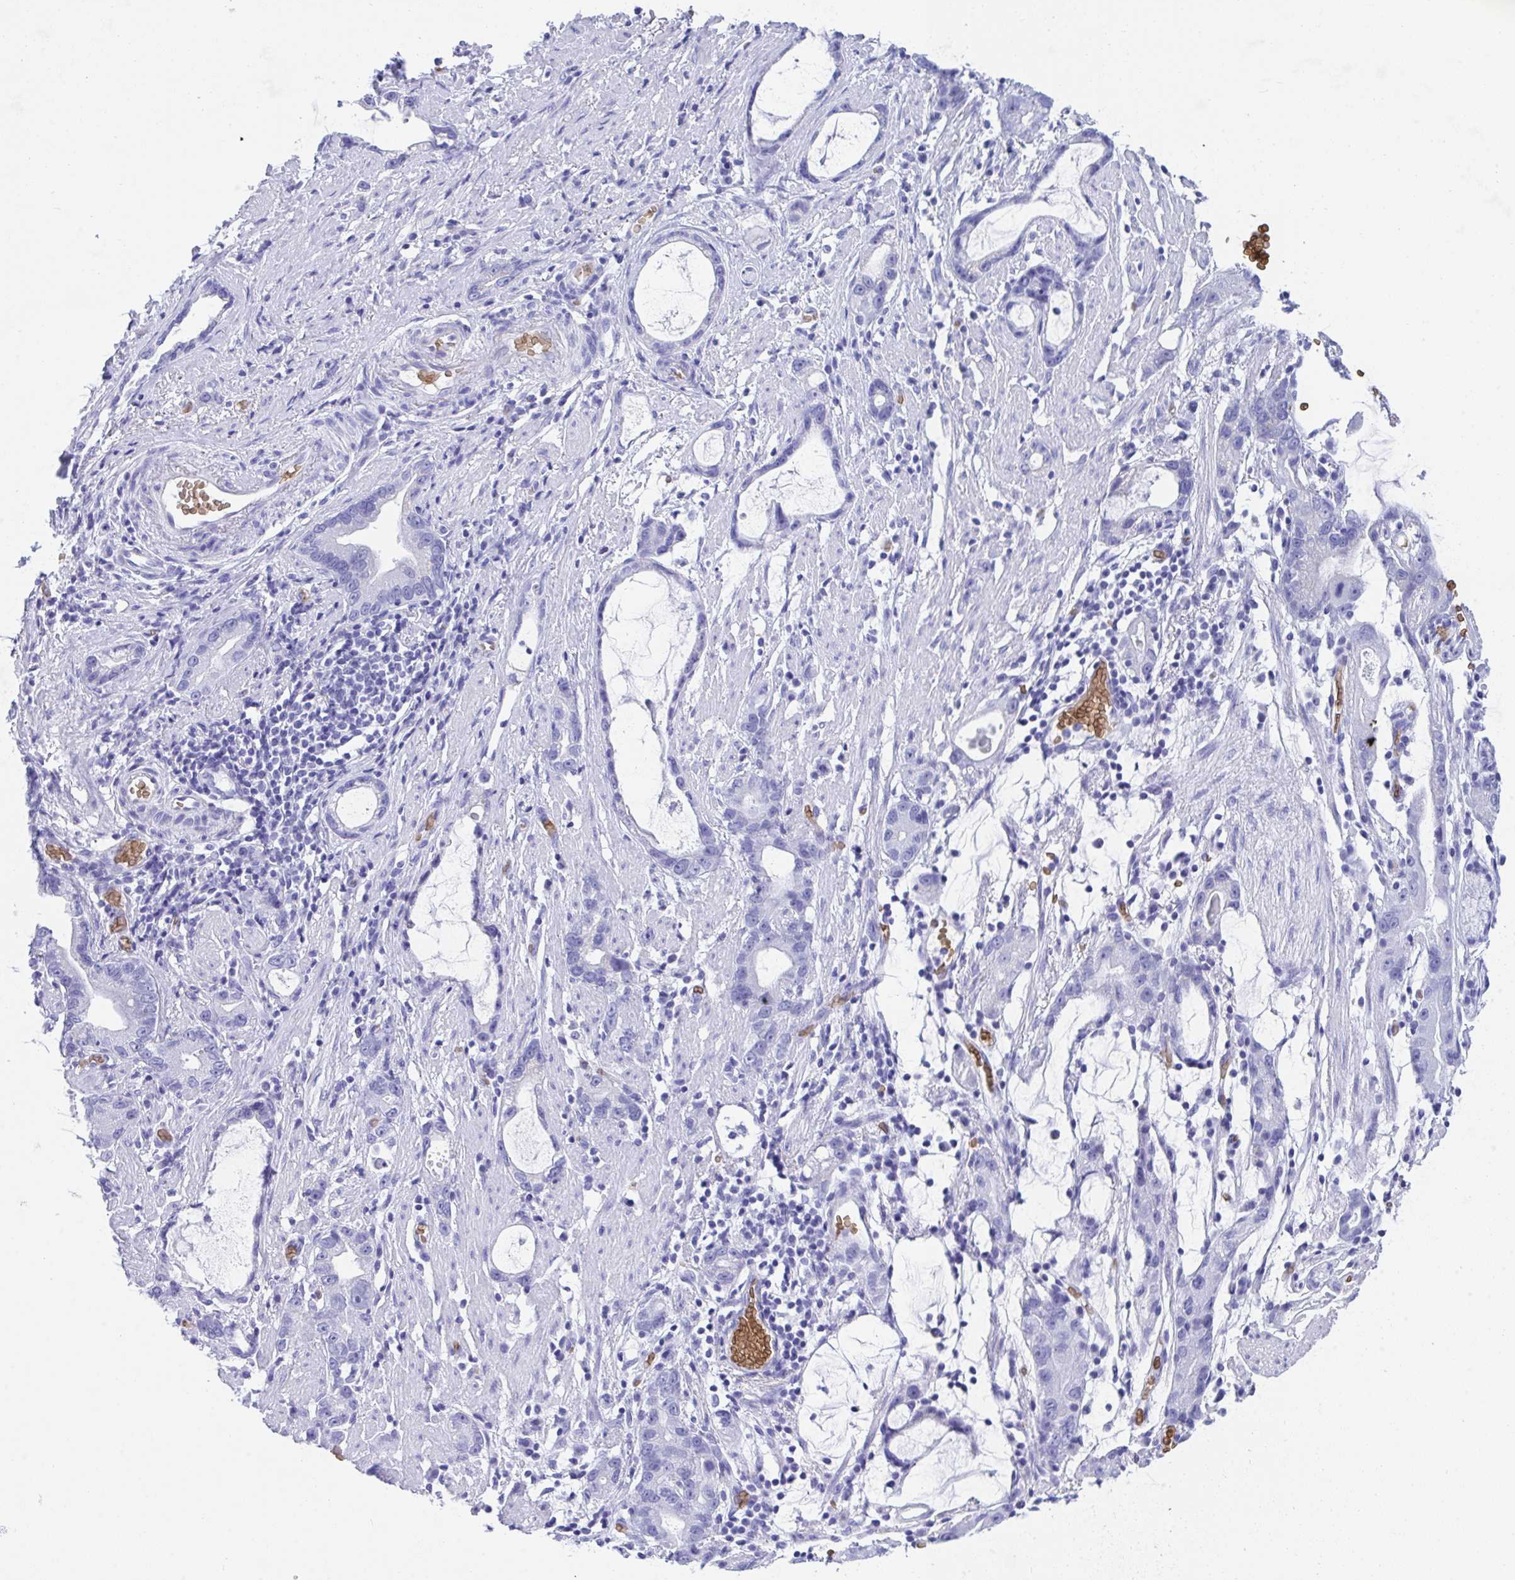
{"staining": {"intensity": "negative", "quantity": "none", "location": "none"}, "tissue": "stomach cancer", "cell_type": "Tumor cells", "image_type": "cancer", "snomed": [{"axis": "morphology", "description": "Adenocarcinoma, NOS"}, {"axis": "topography", "description": "Stomach"}], "caption": "Immunohistochemical staining of stomach cancer (adenocarcinoma) reveals no significant positivity in tumor cells.", "gene": "ANK1", "patient": {"sex": "male", "age": 55}}